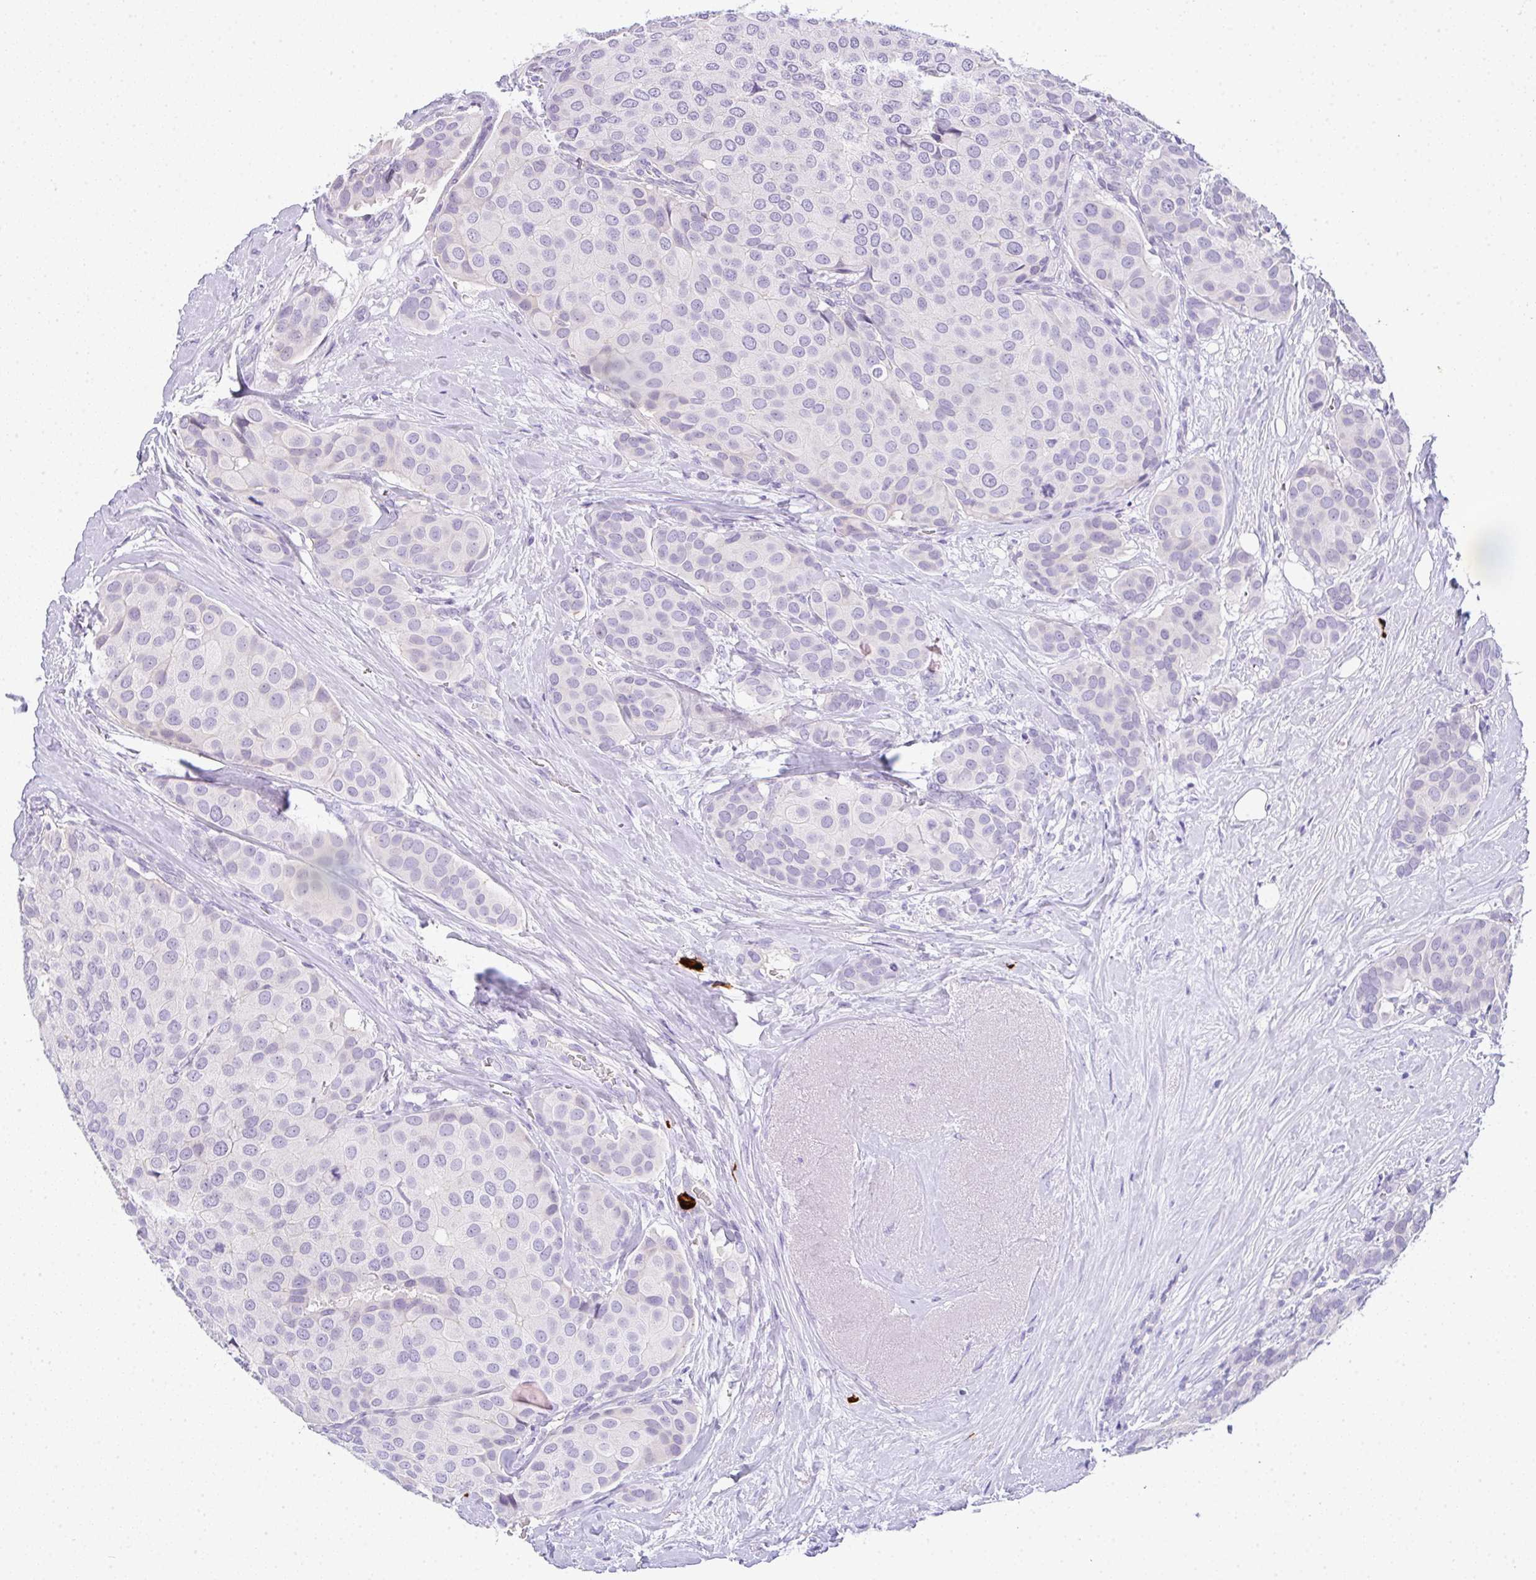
{"staining": {"intensity": "negative", "quantity": "none", "location": "none"}, "tissue": "breast cancer", "cell_type": "Tumor cells", "image_type": "cancer", "snomed": [{"axis": "morphology", "description": "Duct carcinoma"}, {"axis": "topography", "description": "Breast"}], "caption": "An image of breast cancer stained for a protein demonstrates no brown staining in tumor cells.", "gene": "CACNA1S", "patient": {"sex": "female", "age": 70}}